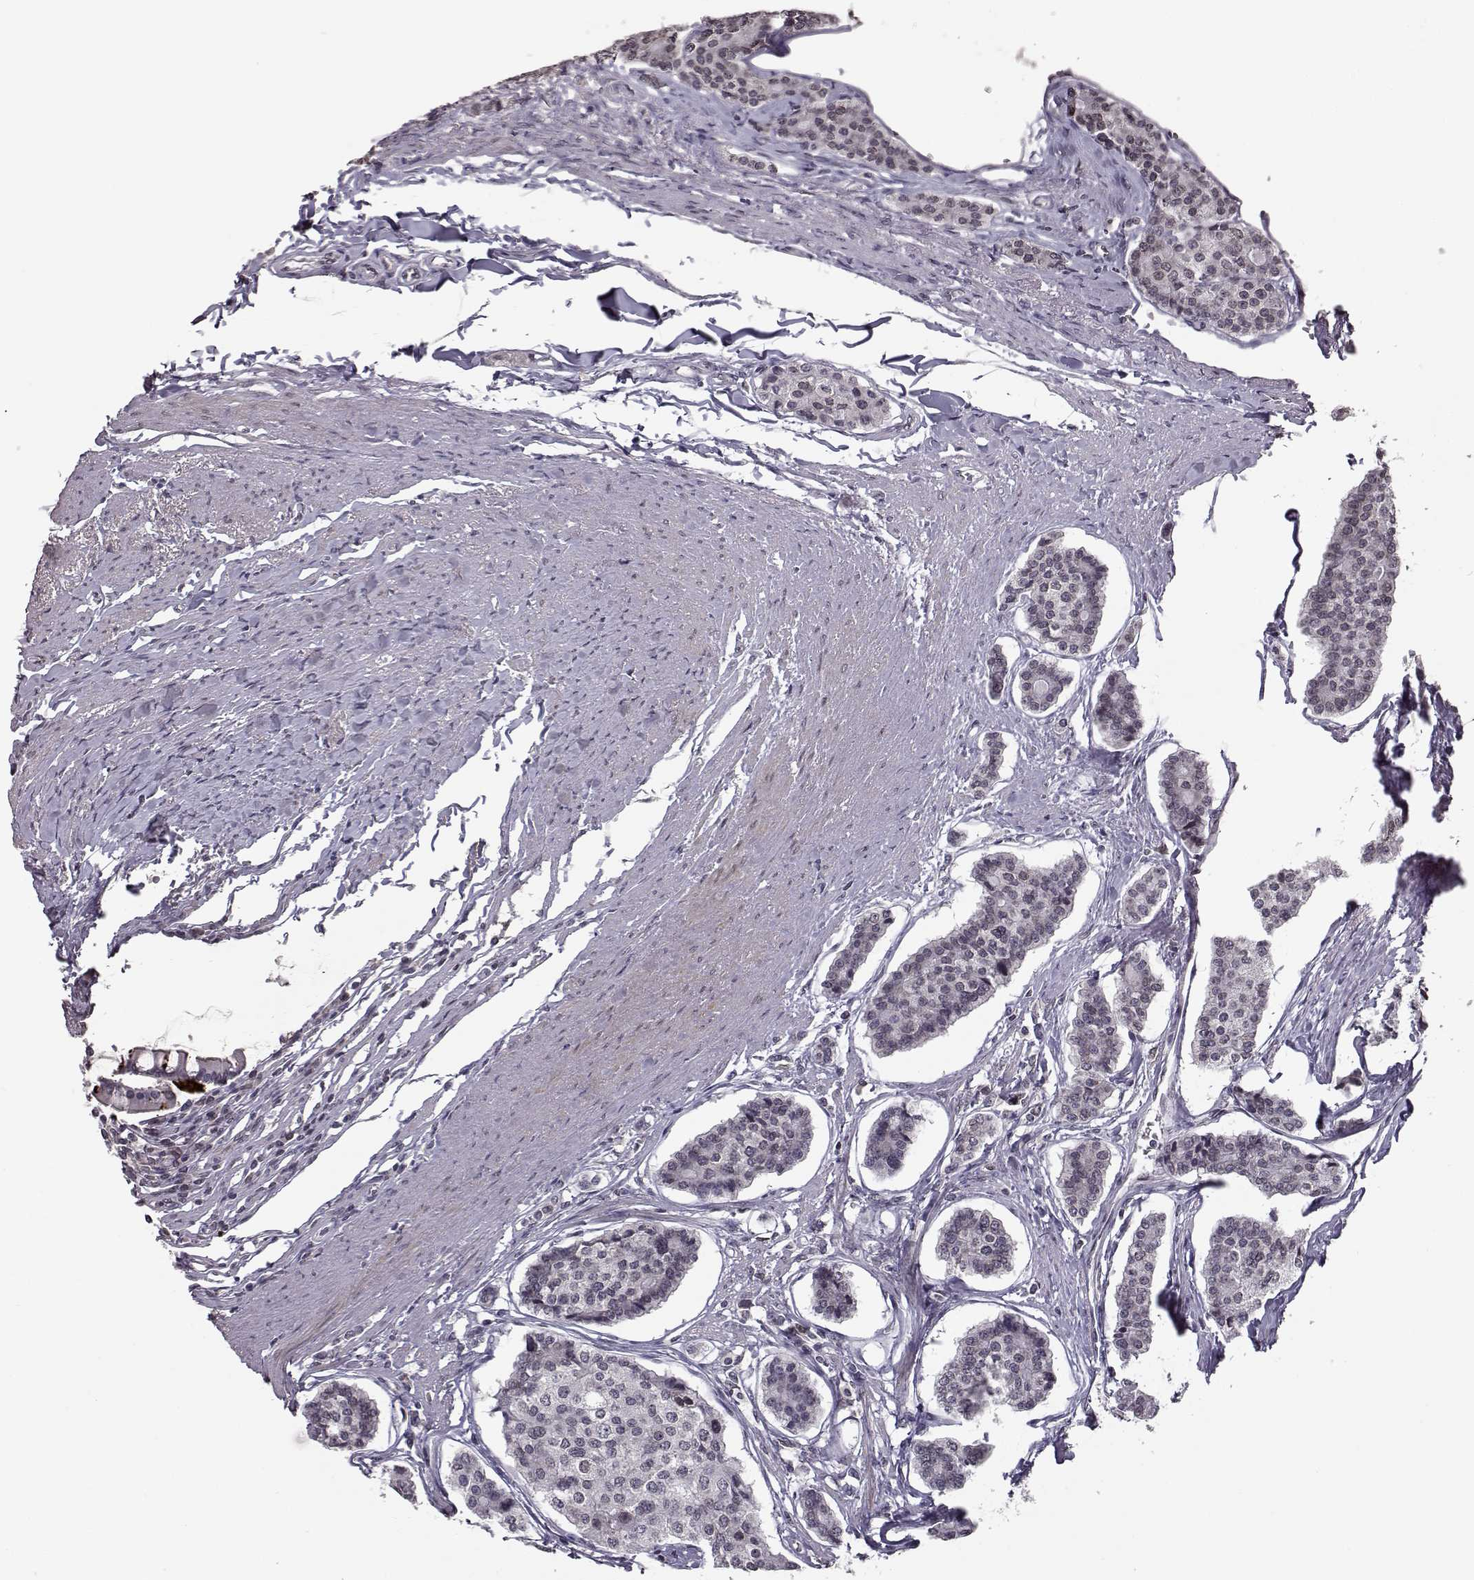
{"staining": {"intensity": "negative", "quantity": "none", "location": "none"}, "tissue": "carcinoid", "cell_type": "Tumor cells", "image_type": "cancer", "snomed": [{"axis": "morphology", "description": "Carcinoid, malignant, NOS"}, {"axis": "topography", "description": "Small intestine"}], "caption": "Tumor cells are negative for brown protein staining in carcinoid. (DAB immunohistochemistry, high magnification).", "gene": "NUP37", "patient": {"sex": "female", "age": 65}}